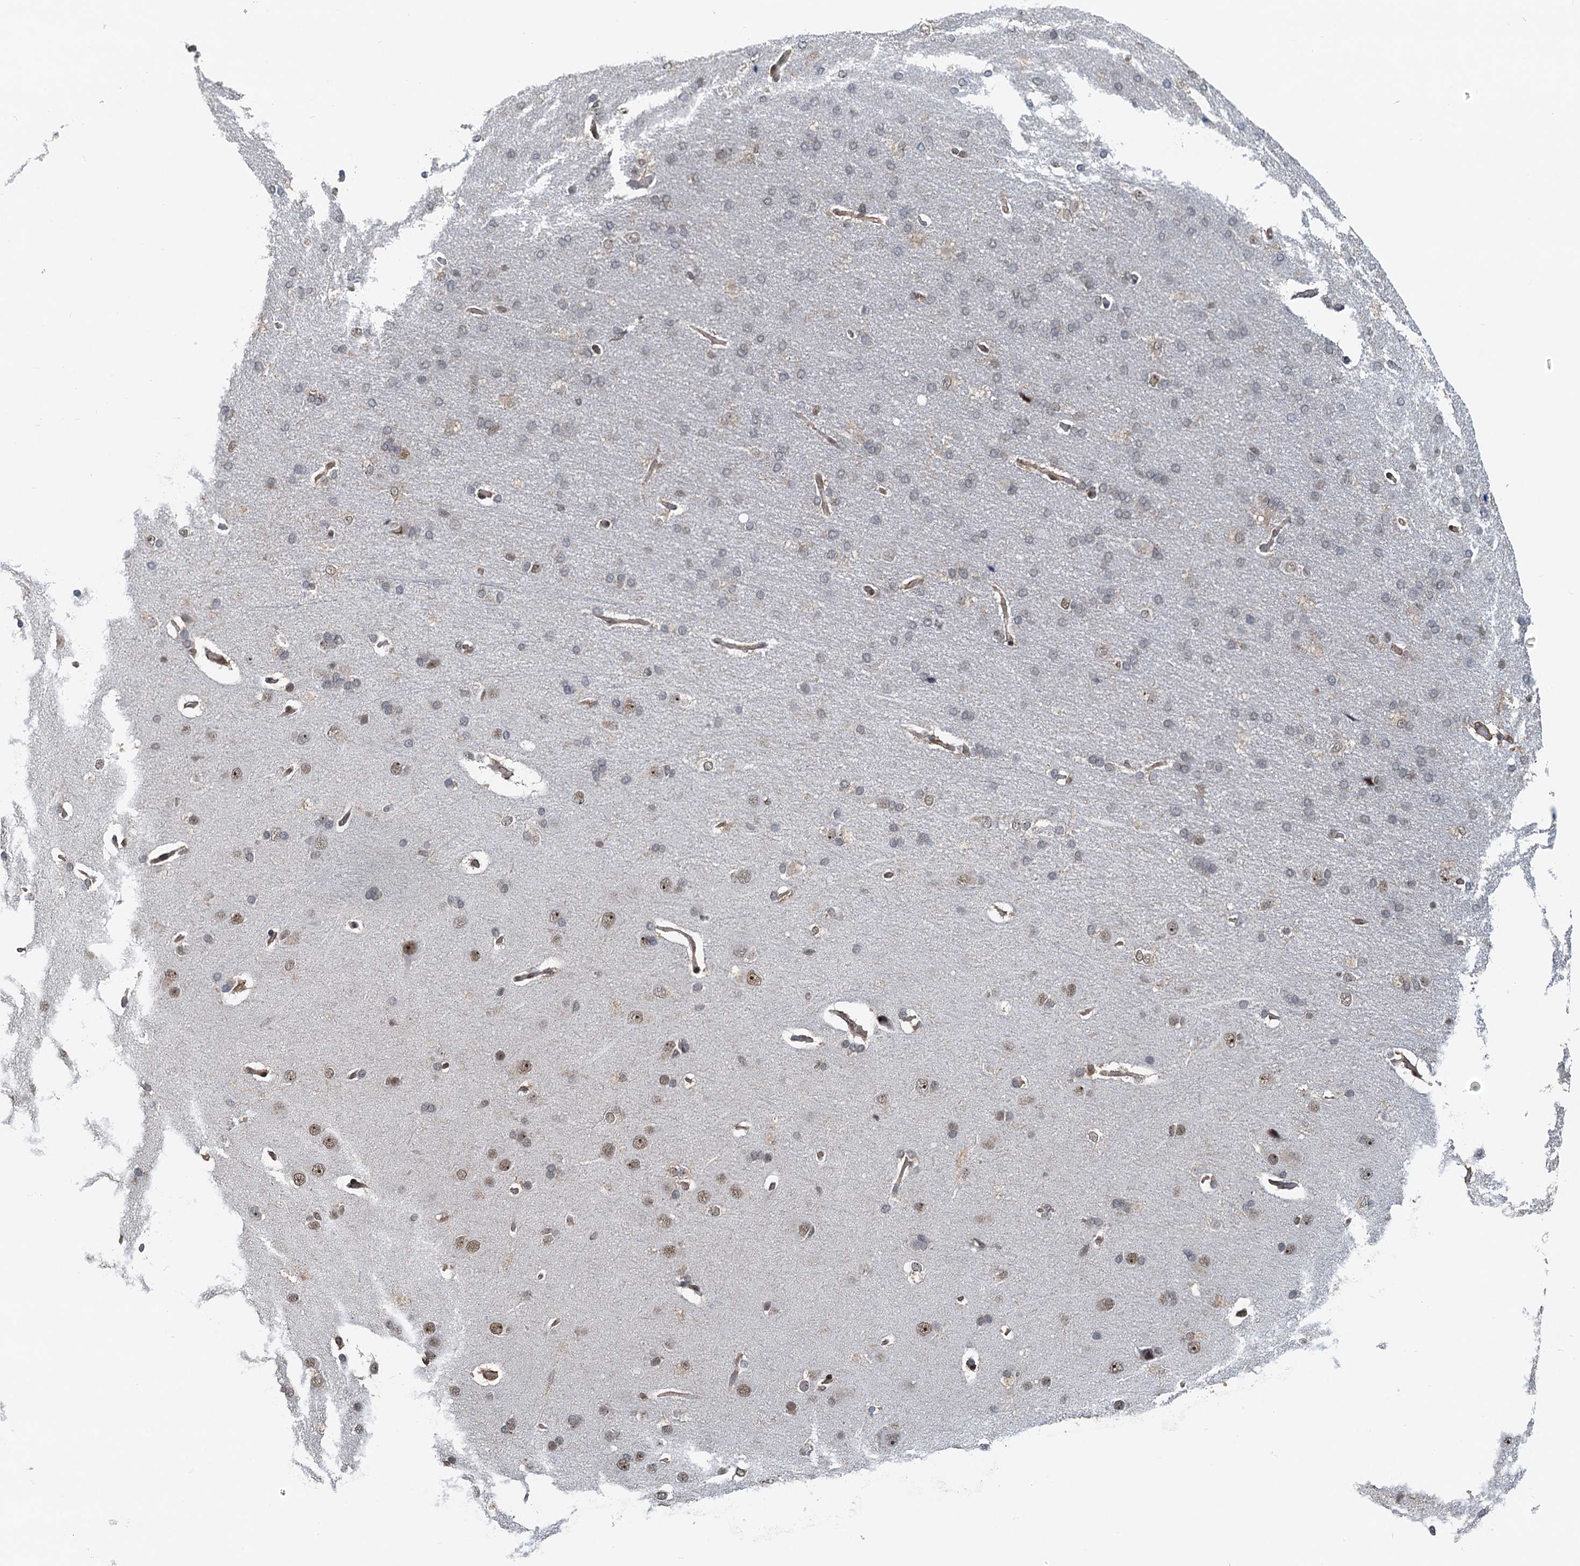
{"staining": {"intensity": "weak", "quantity": "25%-75%", "location": "cytoplasmic/membranous"}, "tissue": "cerebral cortex", "cell_type": "Endothelial cells", "image_type": "normal", "snomed": [{"axis": "morphology", "description": "Normal tissue, NOS"}, {"axis": "topography", "description": "Cerebral cortex"}], "caption": "About 25%-75% of endothelial cells in benign cerebral cortex show weak cytoplasmic/membranous protein positivity as visualized by brown immunohistochemical staining.", "gene": "SPINDOC", "patient": {"sex": "male", "age": 62}}